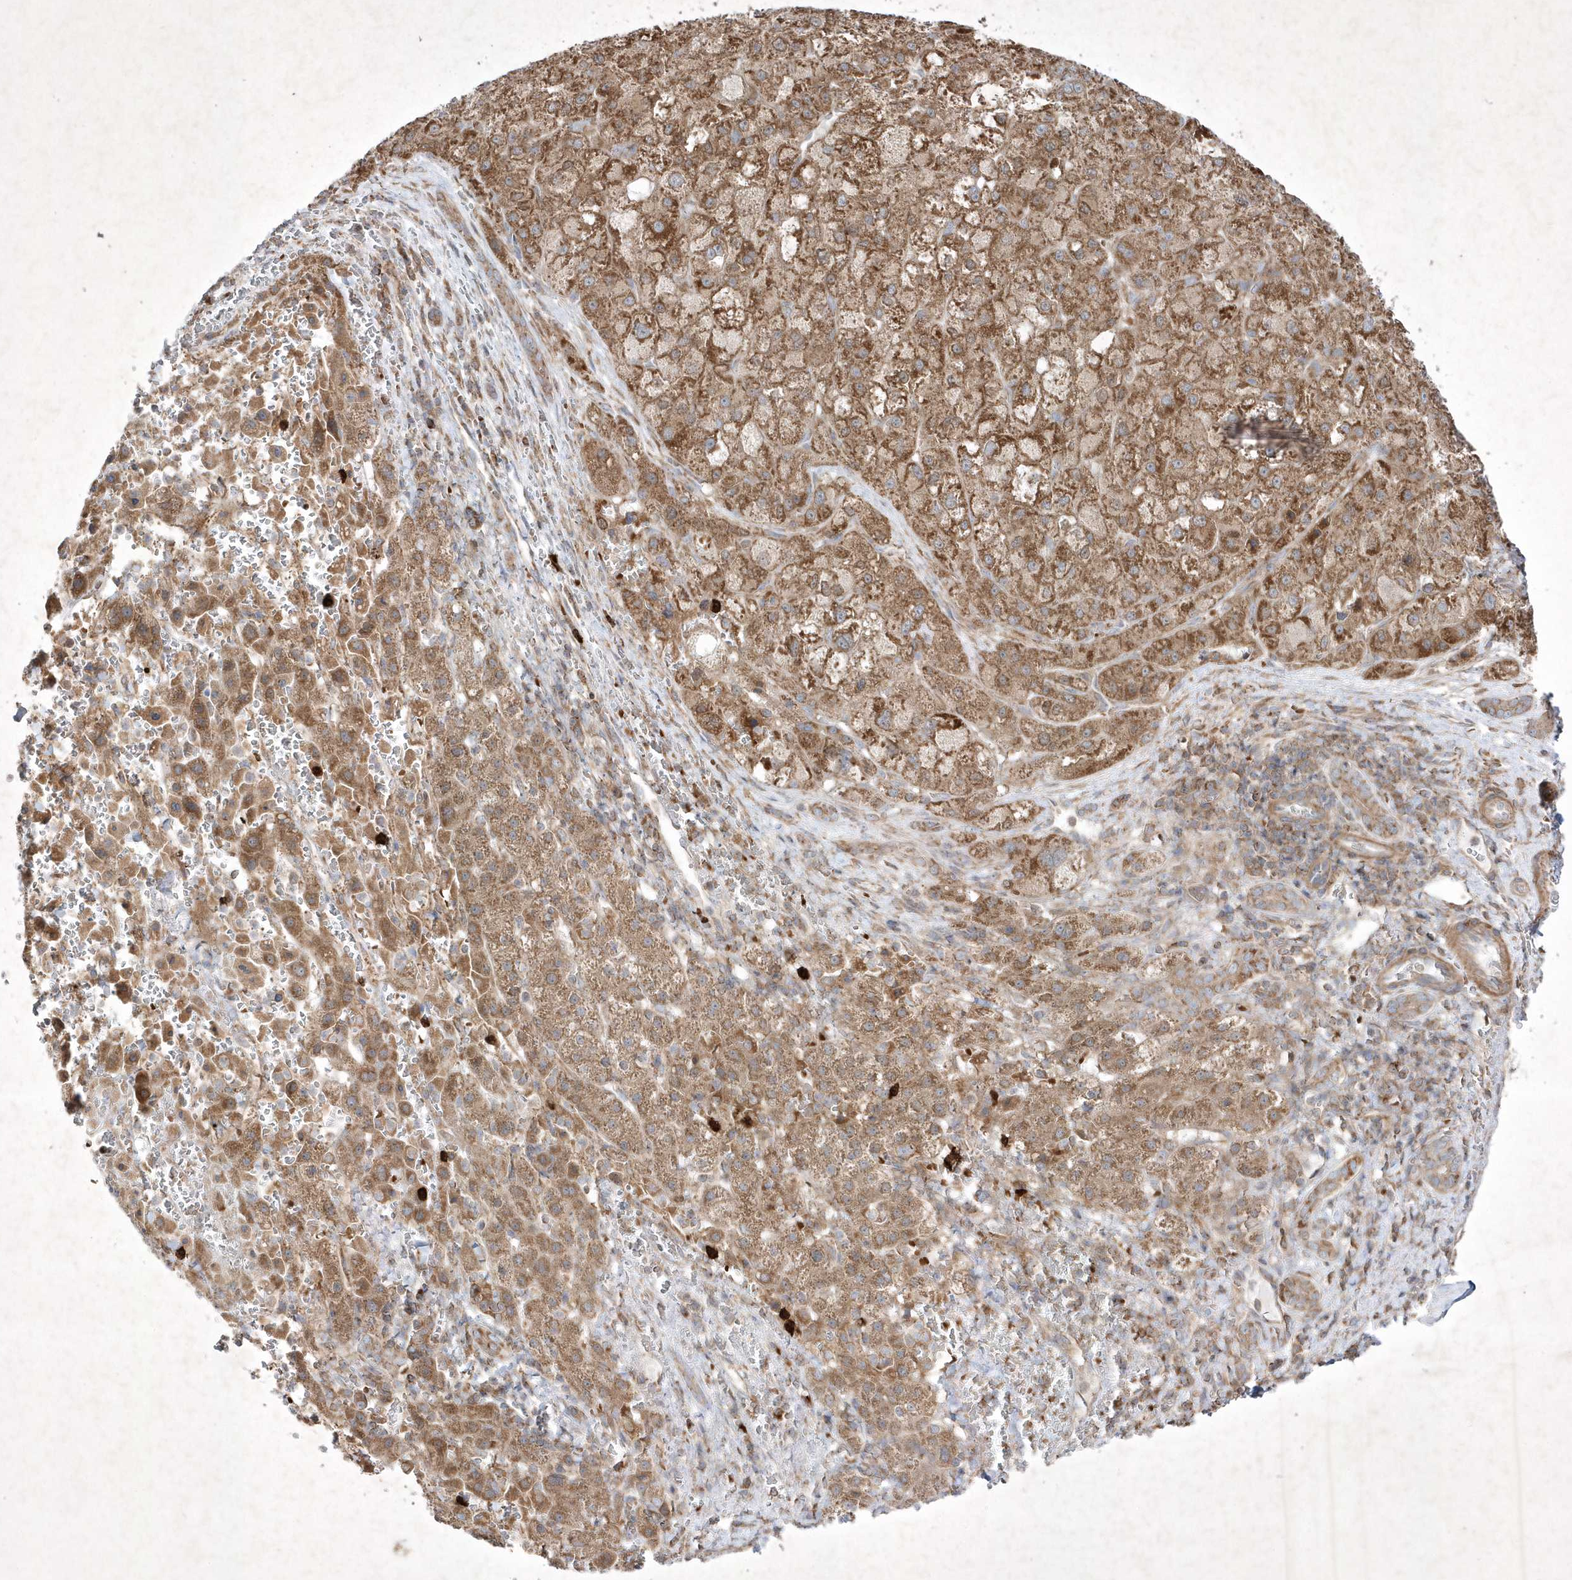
{"staining": {"intensity": "moderate", "quantity": ">75%", "location": "cytoplasmic/membranous"}, "tissue": "liver cancer", "cell_type": "Tumor cells", "image_type": "cancer", "snomed": [{"axis": "morphology", "description": "Carcinoma, Hepatocellular, NOS"}, {"axis": "topography", "description": "Liver"}], "caption": "High-power microscopy captured an IHC image of liver hepatocellular carcinoma, revealing moderate cytoplasmic/membranous positivity in approximately >75% of tumor cells.", "gene": "OPA1", "patient": {"sex": "male", "age": 57}}